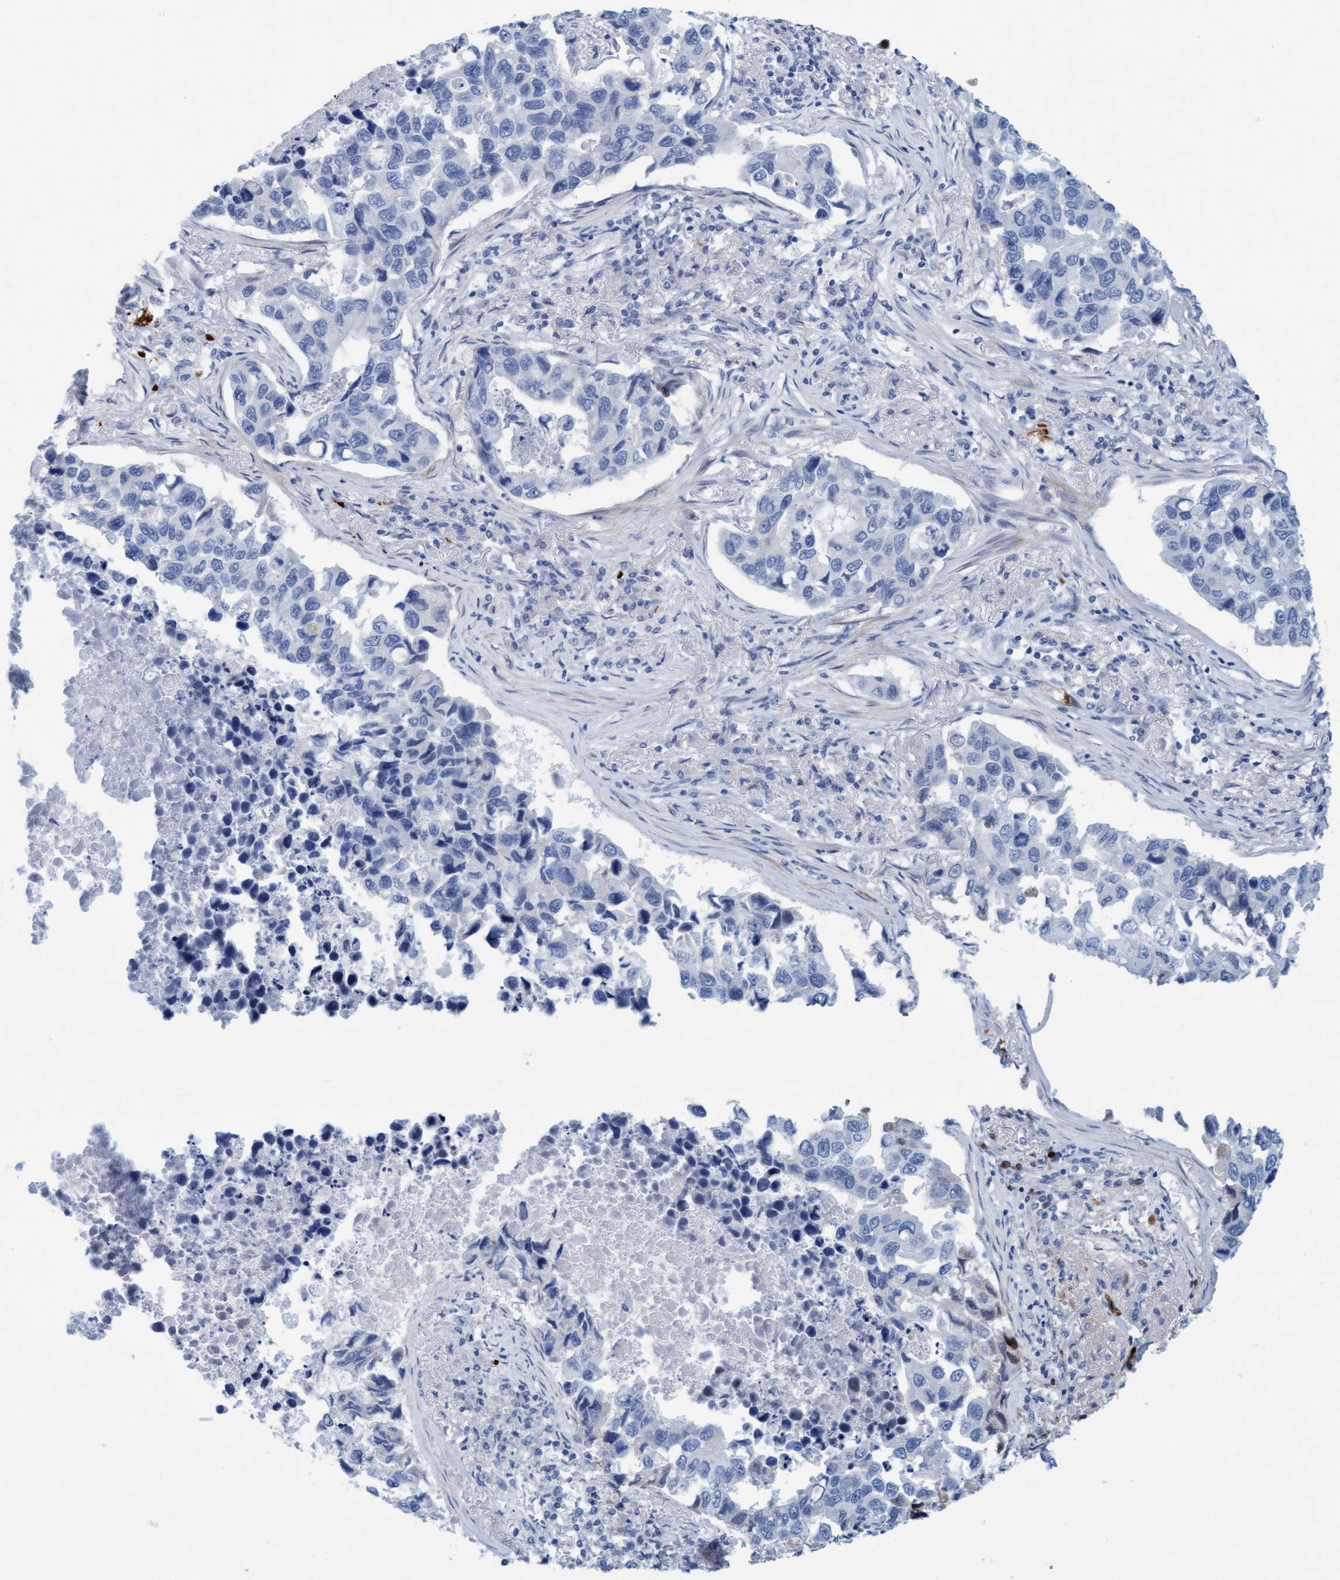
{"staining": {"intensity": "negative", "quantity": "none", "location": "none"}, "tissue": "lung cancer", "cell_type": "Tumor cells", "image_type": "cancer", "snomed": [{"axis": "morphology", "description": "Adenocarcinoma, NOS"}, {"axis": "topography", "description": "Lung"}], "caption": "This is an IHC histopathology image of adenocarcinoma (lung). There is no staining in tumor cells.", "gene": "P2RX5", "patient": {"sex": "male", "age": 64}}